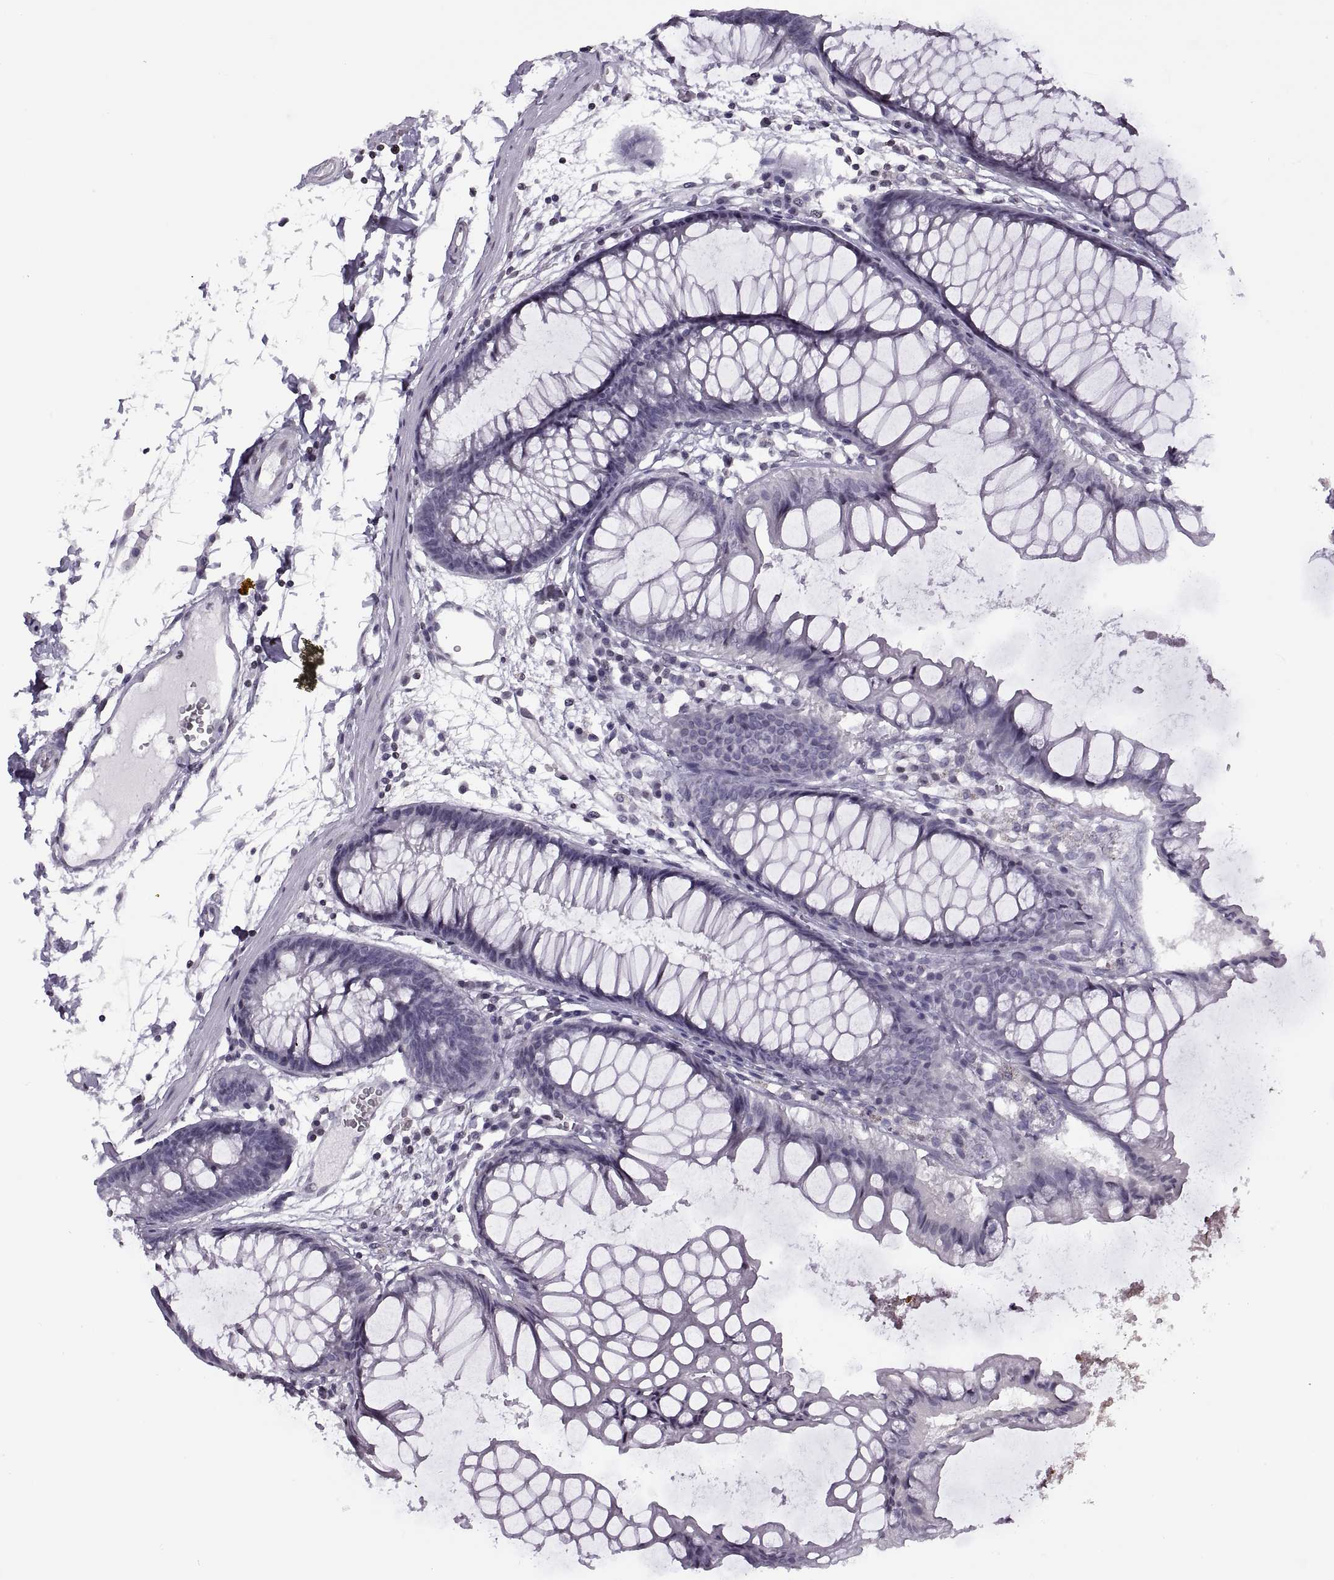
{"staining": {"intensity": "negative", "quantity": "none", "location": "none"}, "tissue": "colon", "cell_type": "Endothelial cells", "image_type": "normal", "snomed": [{"axis": "morphology", "description": "Normal tissue, NOS"}, {"axis": "morphology", "description": "Adenocarcinoma, NOS"}, {"axis": "topography", "description": "Colon"}], "caption": "Immunohistochemistry image of unremarkable human colon stained for a protein (brown), which exhibits no staining in endothelial cells. The staining is performed using DAB (3,3'-diaminobenzidine) brown chromogen with nuclei counter-stained in using hematoxylin.", "gene": "H1", "patient": {"sex": "male", "age": 65}}